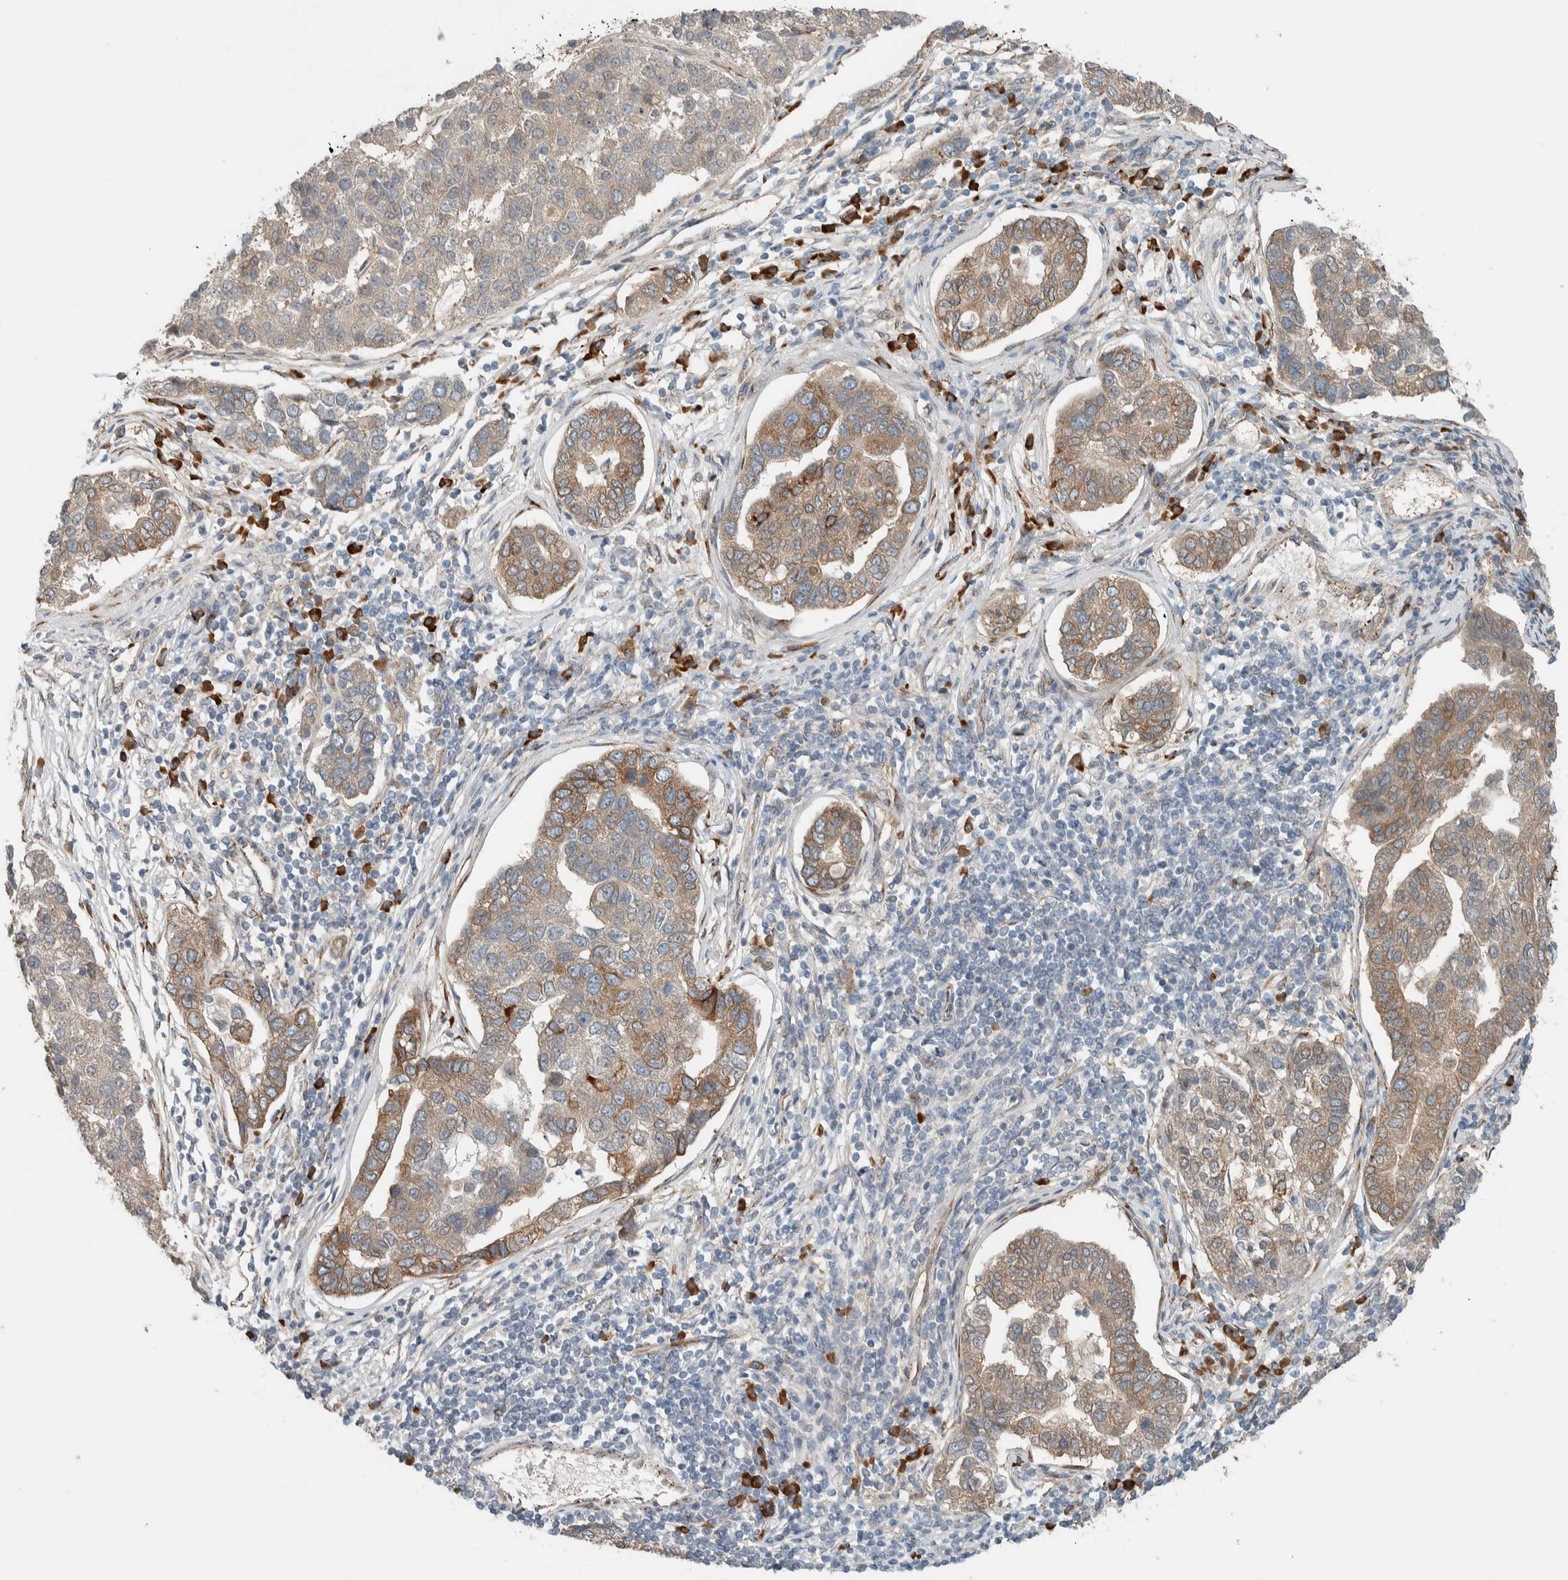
{"staining": {"intensity": "weak", "quantity": "25%-75%", "location": "cytoplasmic/membranous"}, "tissue": "pancreatic cancer", "cell_type": "Tumor cells", "image_type": "cancer", "snomed": [{"axis": "morphology", "description": "Adenocarcinoma, NOS"}, {"axis": "topography", "description": "Pancreas"}], "caption": "Immunohistochemical staining of pancreatic cancer (adenocarcinoma) shows low levels of weak cytoplasmic/membranous protein staining in approximately 25%-75% of tumor cells. (Stains: DAB in brown, nuclei in blue, Microscopy: brightfield microscopy at high magnification).", "gene": "CTBP2", "patient": {"sex": "female", "age": 61}}